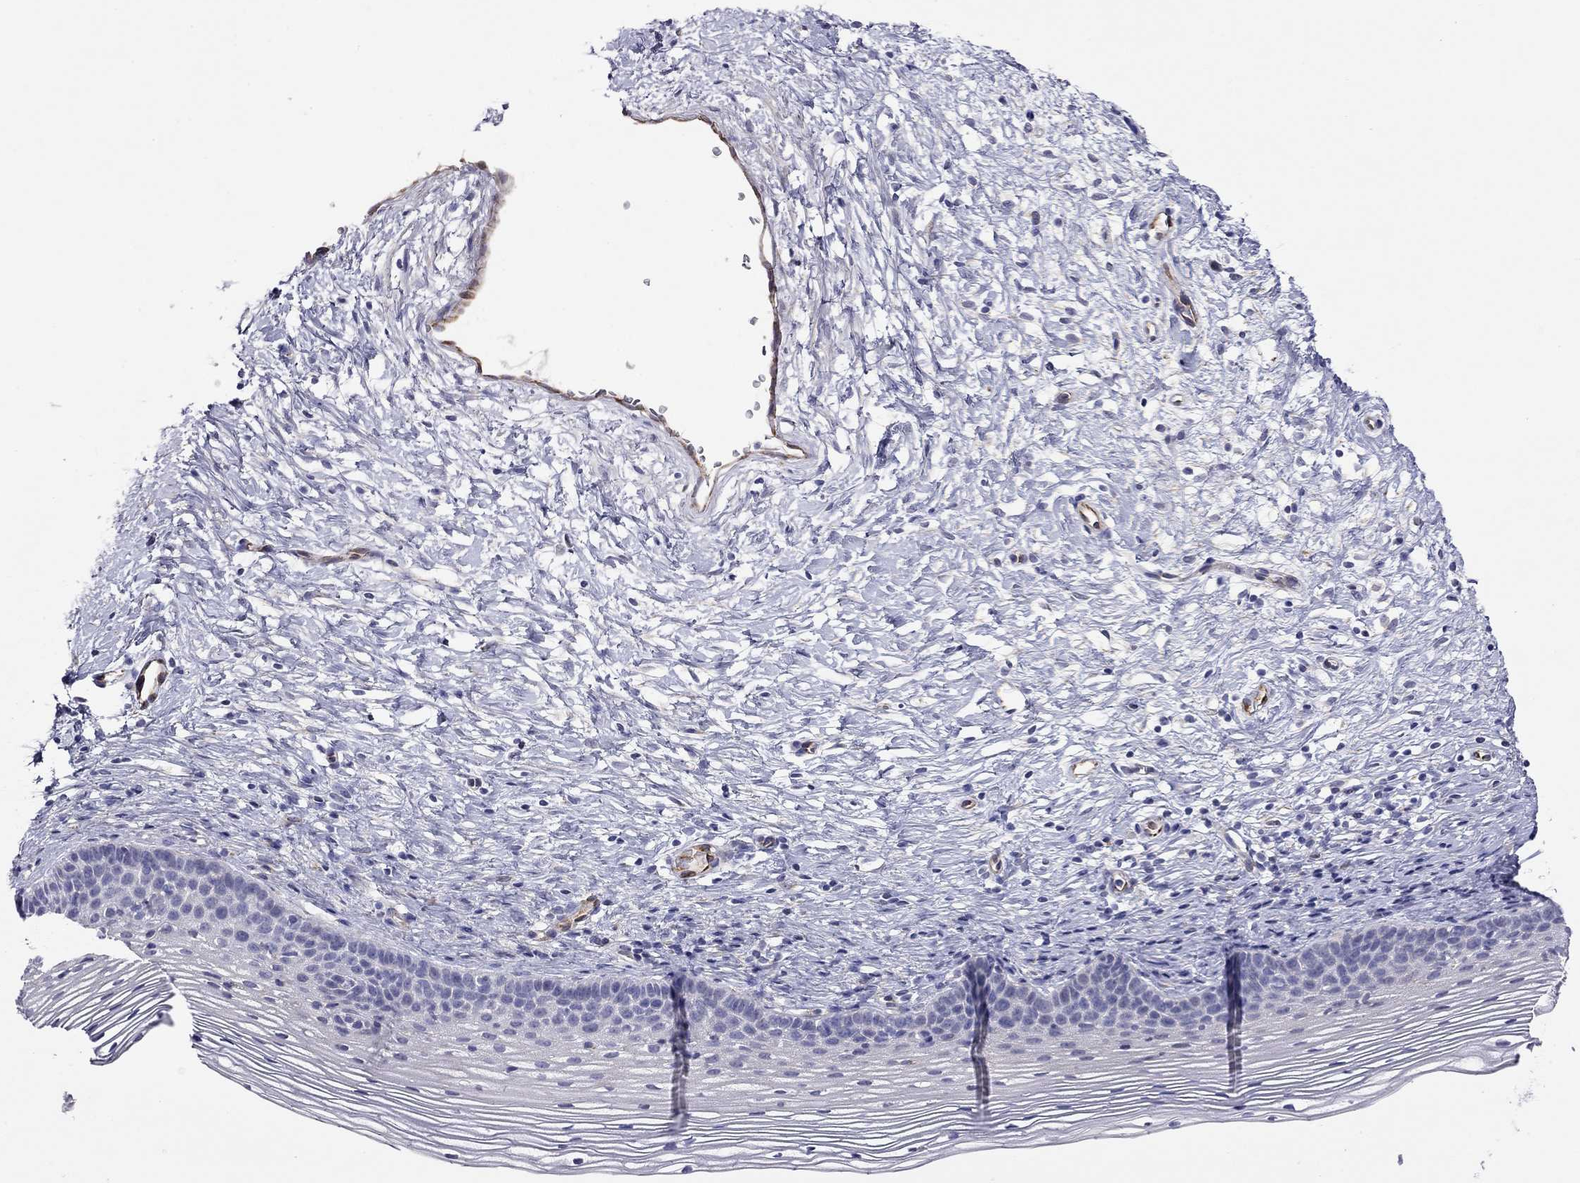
{"staining": {"intensity": "negative", "quantity": "none", "location": "none"}, "tissue": "cervix", "cell_type": "Glandular cells", "image_type": "normal", "snomed": [{"axis": "morphology", "description": "Normal tissue, NOS"}, {"axis": "topography", "description": "Cervix"}], "caption": "Immunohistochemistry micrograph of benign cervix: cervix stained with DAB exhibits no significant protein positivity in glandular cells. Brightfield microscopy of immunohistochemistry stained with DAB (brown) and hematoxylin (blue), captured at high magnification.", "gene": "RTL1", "patient": {"sex": "female", "age": 39}}